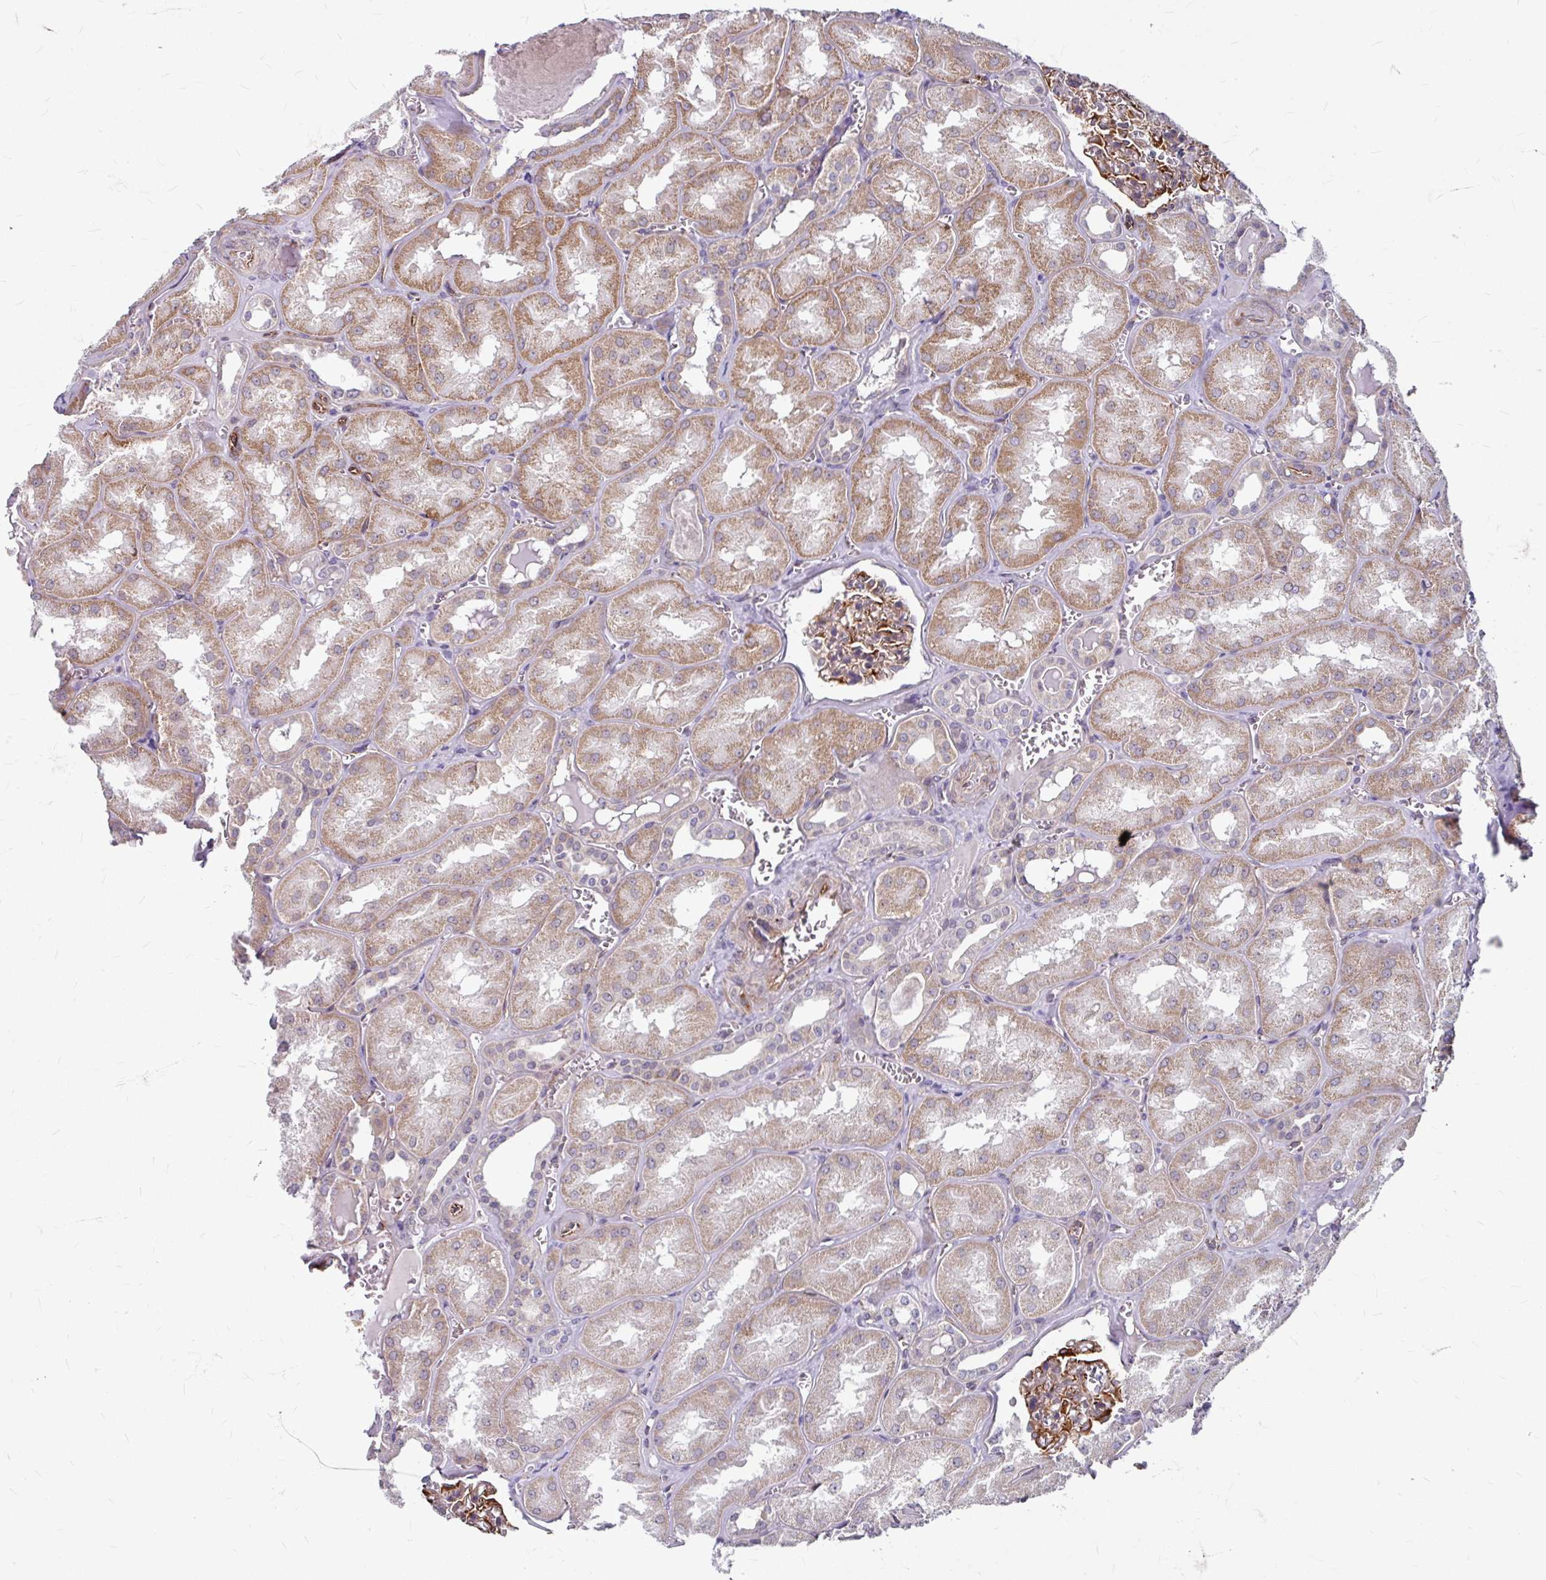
{"staining": {"intensity": "moderate", "quantity": ">75%", "location": "cytoplasmic/membranous"}, "tissue": "kidney", "cell_type": "Cells in glomeruli", "image_type": "normal", "snomed": [{"axis": "morphology", "description": "Normal tissue, NOS"}, {"axis": "topography", "description": "Kidney"}], "caption": "Protein expression by IHC reveals moderate cytoplasmic/membranous expression in about >75% of cells in glomeruli in unremarkable kidney.", "gene": "DAAM2", "patient": {"sex": "male", "age": 61}}